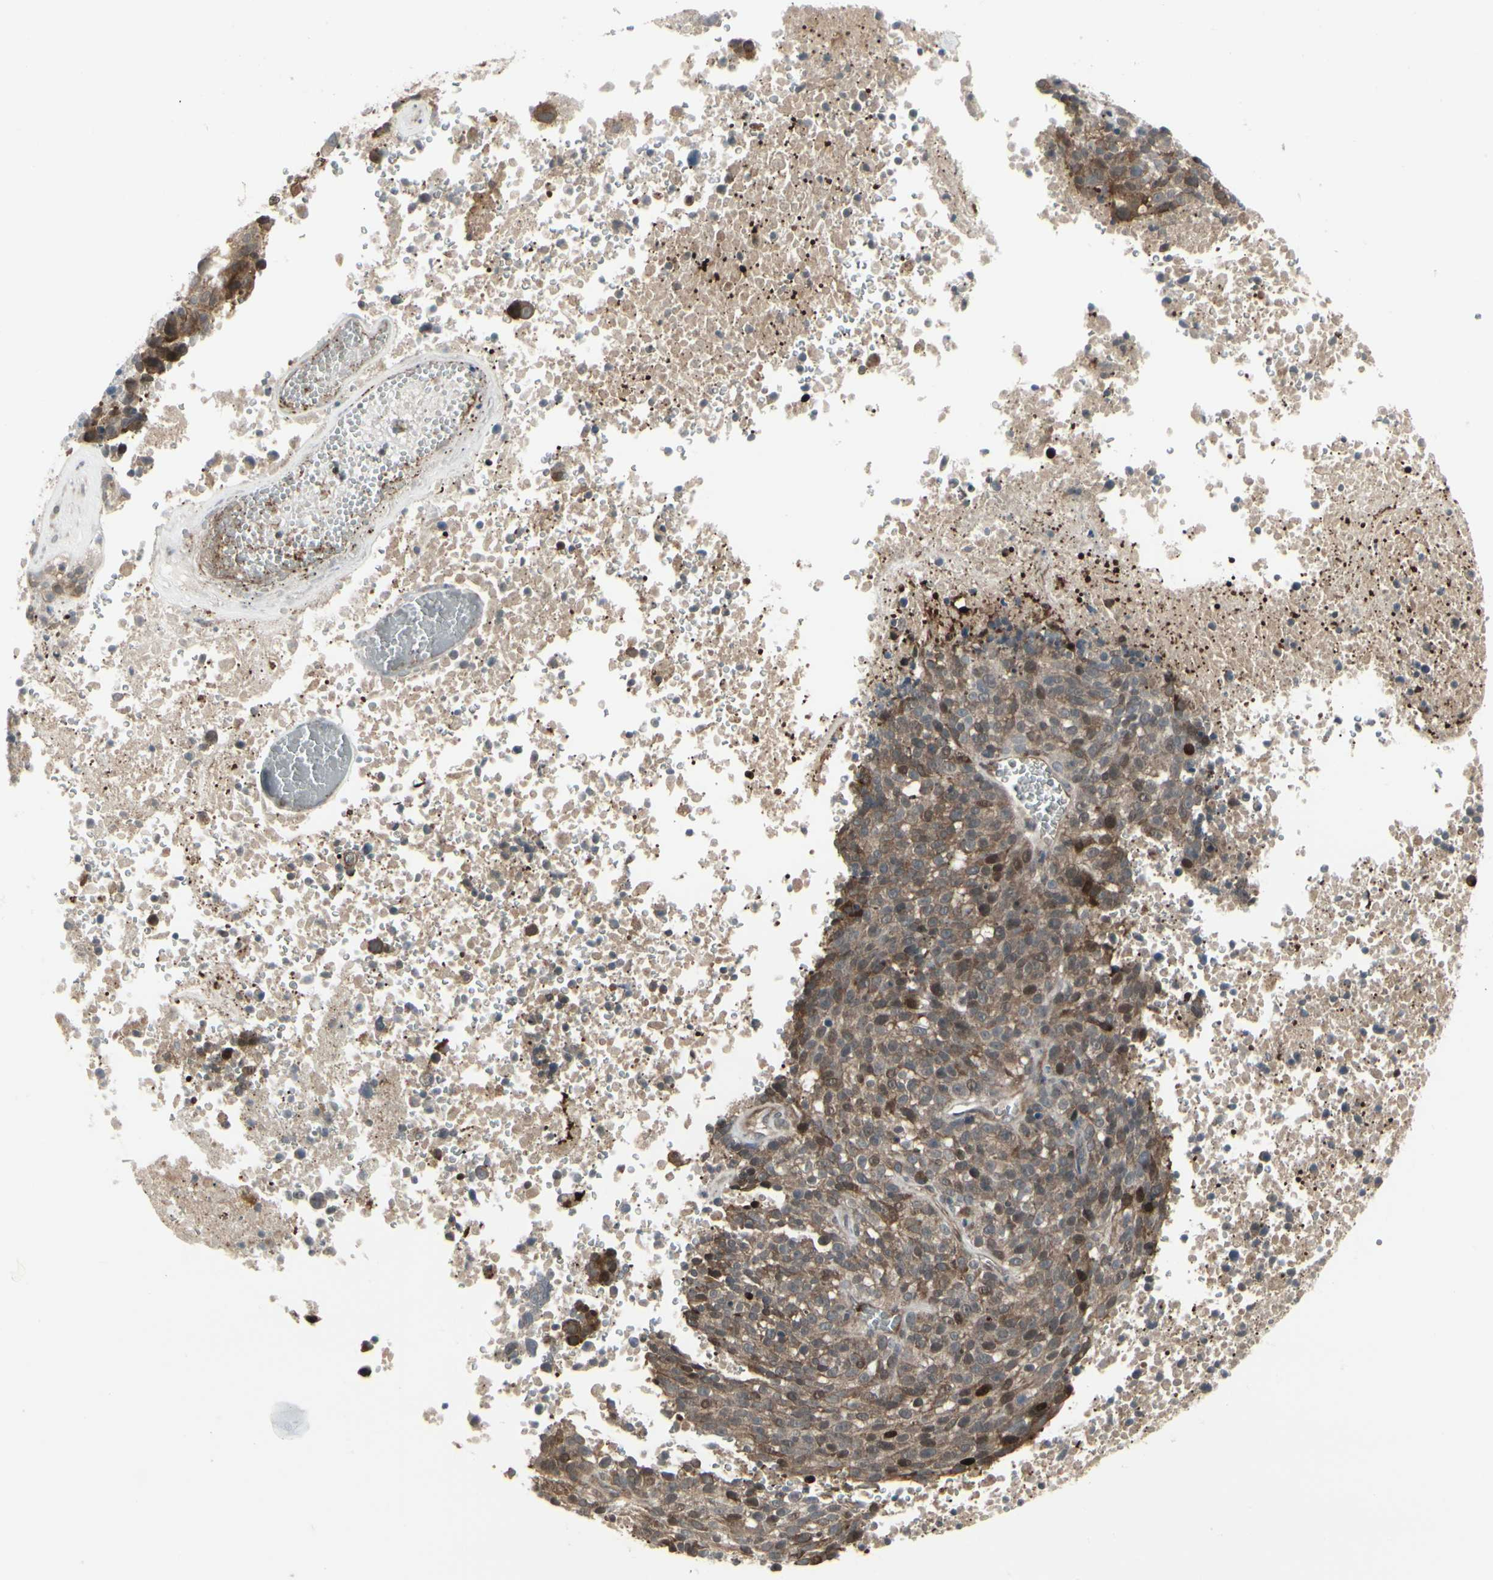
{"staining": {"intensity": "strong", "quantity": ">75%", "location": "cytoplasmic/membranous"}, "tissue": "melanoma", "cell_type": "Tumor cells", "image_type": "cancer", "snomed": [{"axis": "morphology", "description": "Malignant melanoma, Metastatic site"}, {"axis": "topography", "description": "Cerebral cortex"}], "caption": "Malignant melanoma (metastatic site) tissue shows strong cytoplasmic/membranous positivity in approximately >75% of tumor cells", "gene": "IGFBP6", "patient": {"sex": "female", "age": 52}}